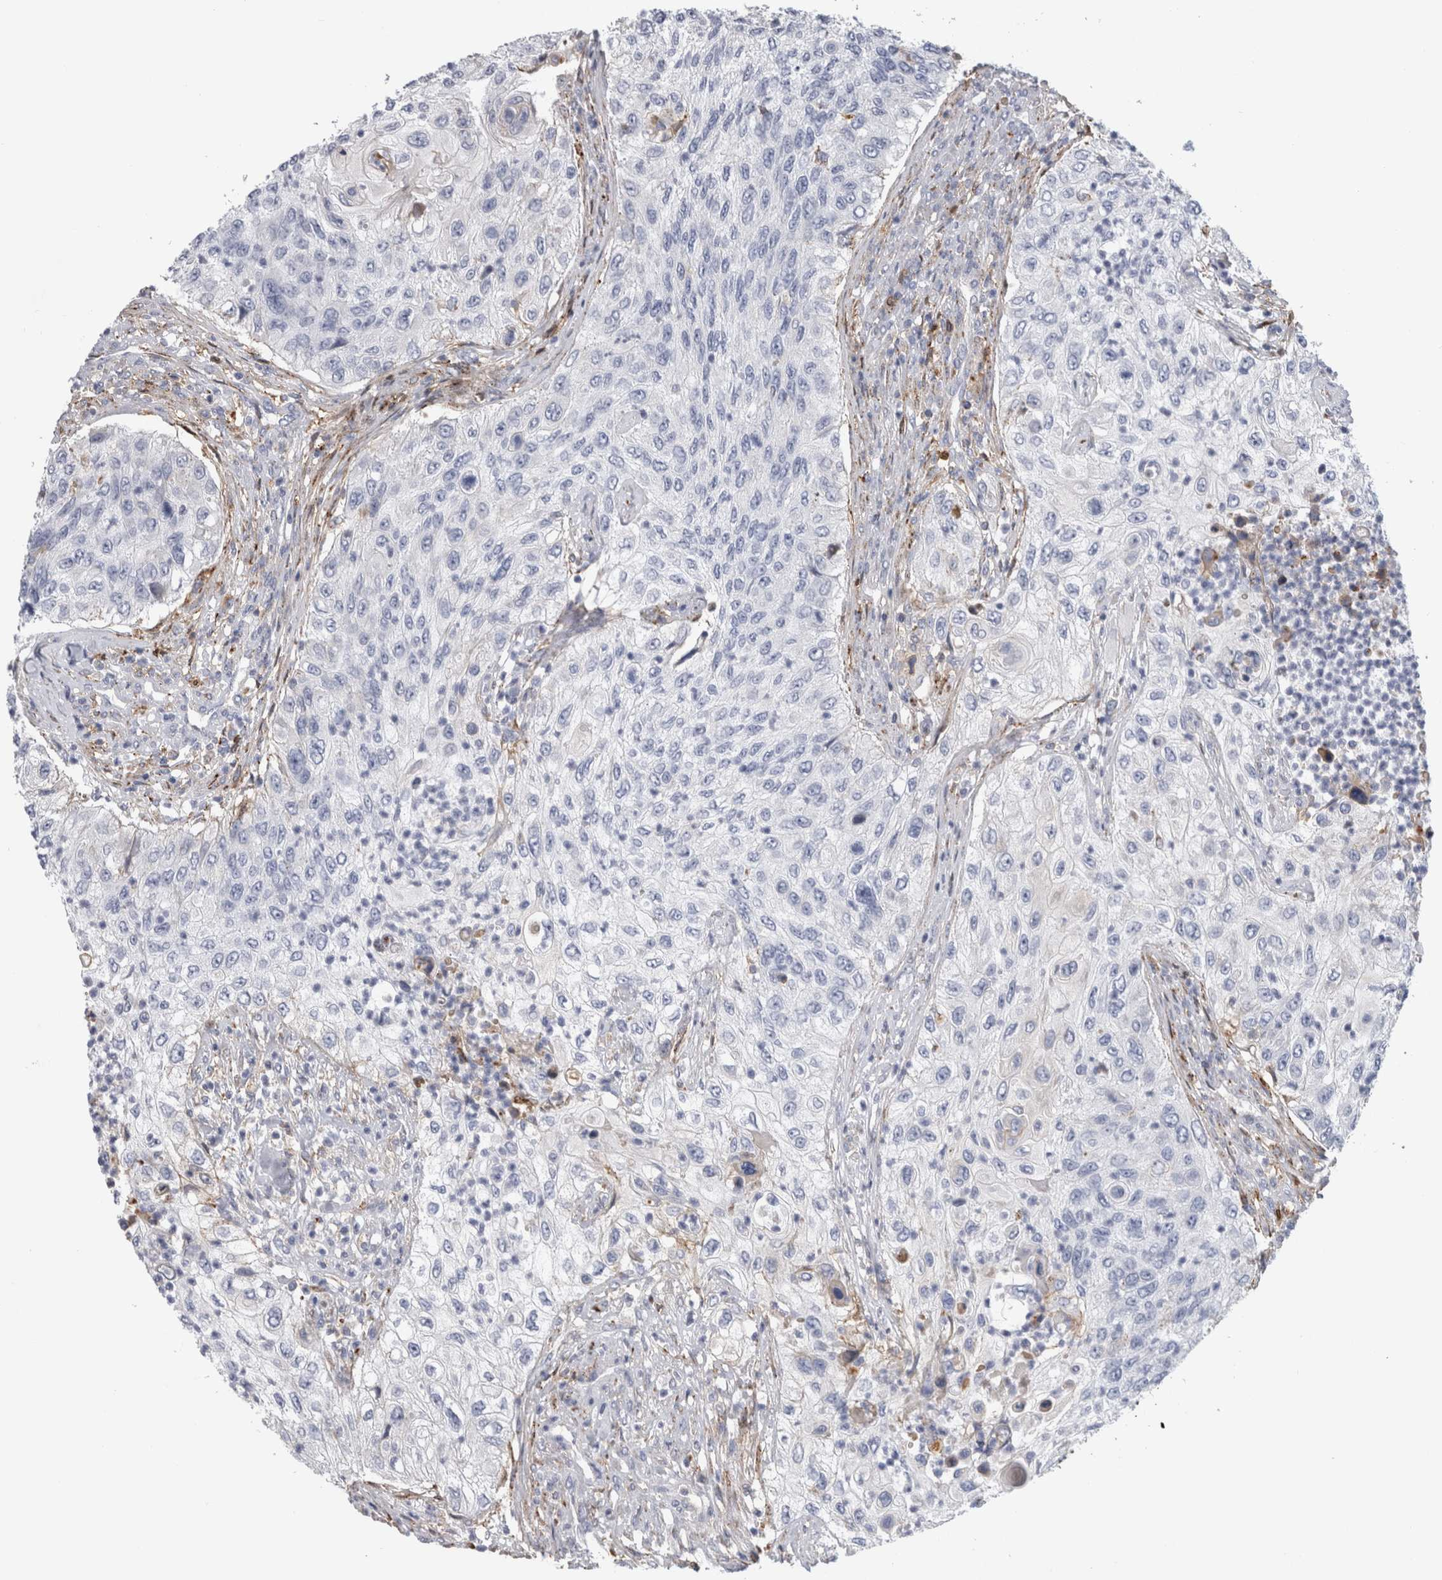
{"staining": {"intensity": "negative", "quantity": "none", "location": "none"}, "tissue": "urothelial cancer", "cell_type": "Tumor cells", "image_type": "cancer", "snomed": [{"axis": "morphology", "description": "Urothelial carcinoma, High grade"}, {"axis": "topography", "description": "Urinary bladder"}], "caption": "Tumor cells show no significant positivity in urothelial carcinoma (high-grade). The staining is performed using DAB (3,3'-diaminobenzidine) brown chromogen with nuclei counter-stained in using hematoxylin.", "gene": "DNAJC24", "patient": {"sex": "female", "age": 60}}